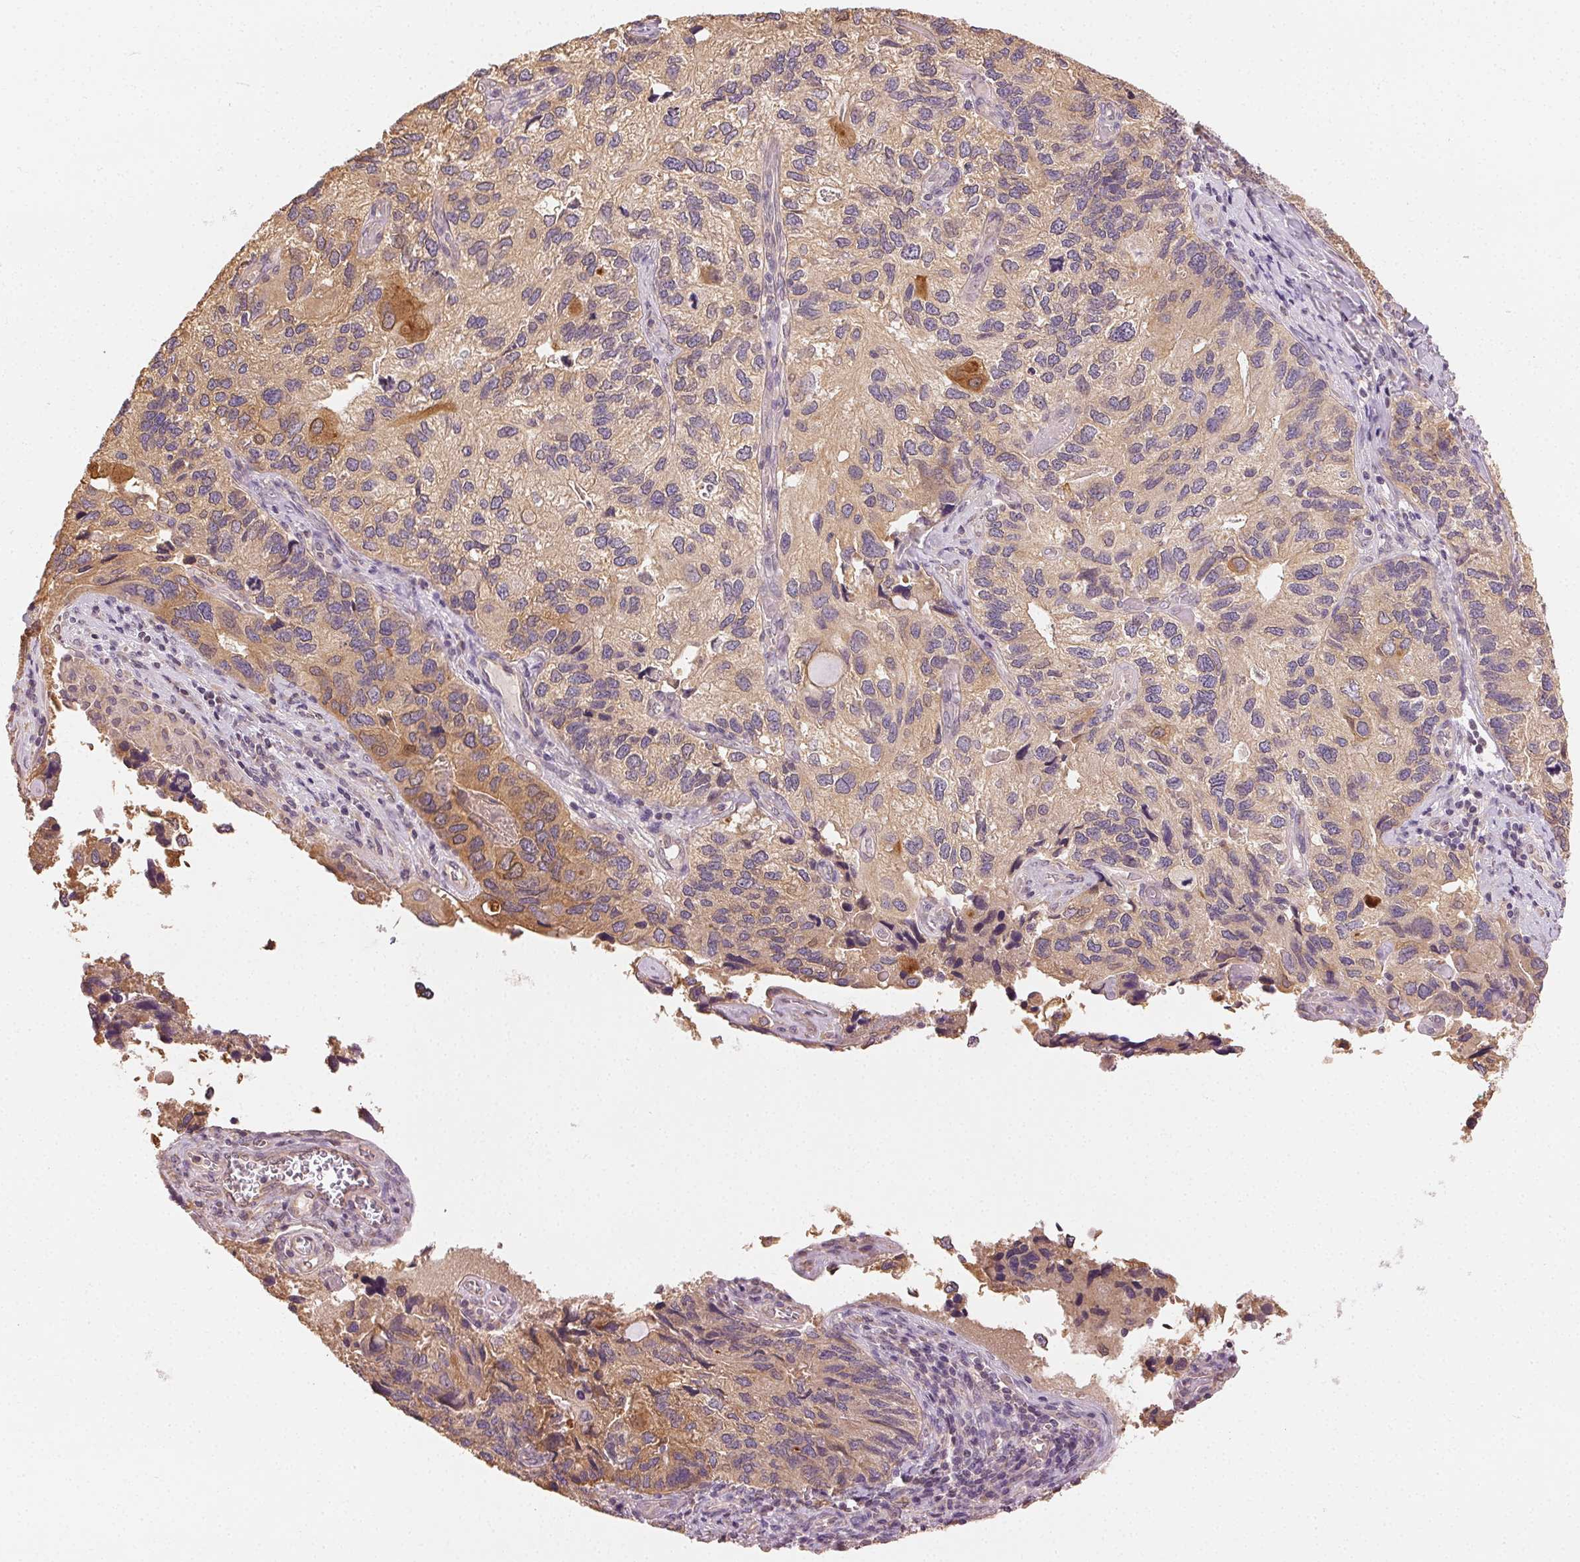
{"staining": {"intensity": "weak", "quantity": "25%-75%", "location": "cytoplasmic/membranous"}, "tissue": "endometrial cancer", "cell_type": "Tumor cells", "image_type": "cancer", "snomed": [{"axis": "morphology", "description": "Carcinoma, NOS"}, {"axis": "topography", "description": "Uterus"}], "caption": "Immunohistochemistry micrograph of human endometrial cancer stained for a protein (brown), which displays low levels of weak cytoplasmic/membranous positivity in approximately 25%-75% of tumor cells.", "gene": "SEZ6L2", "patient": {"sex": "female", "age": 76}}